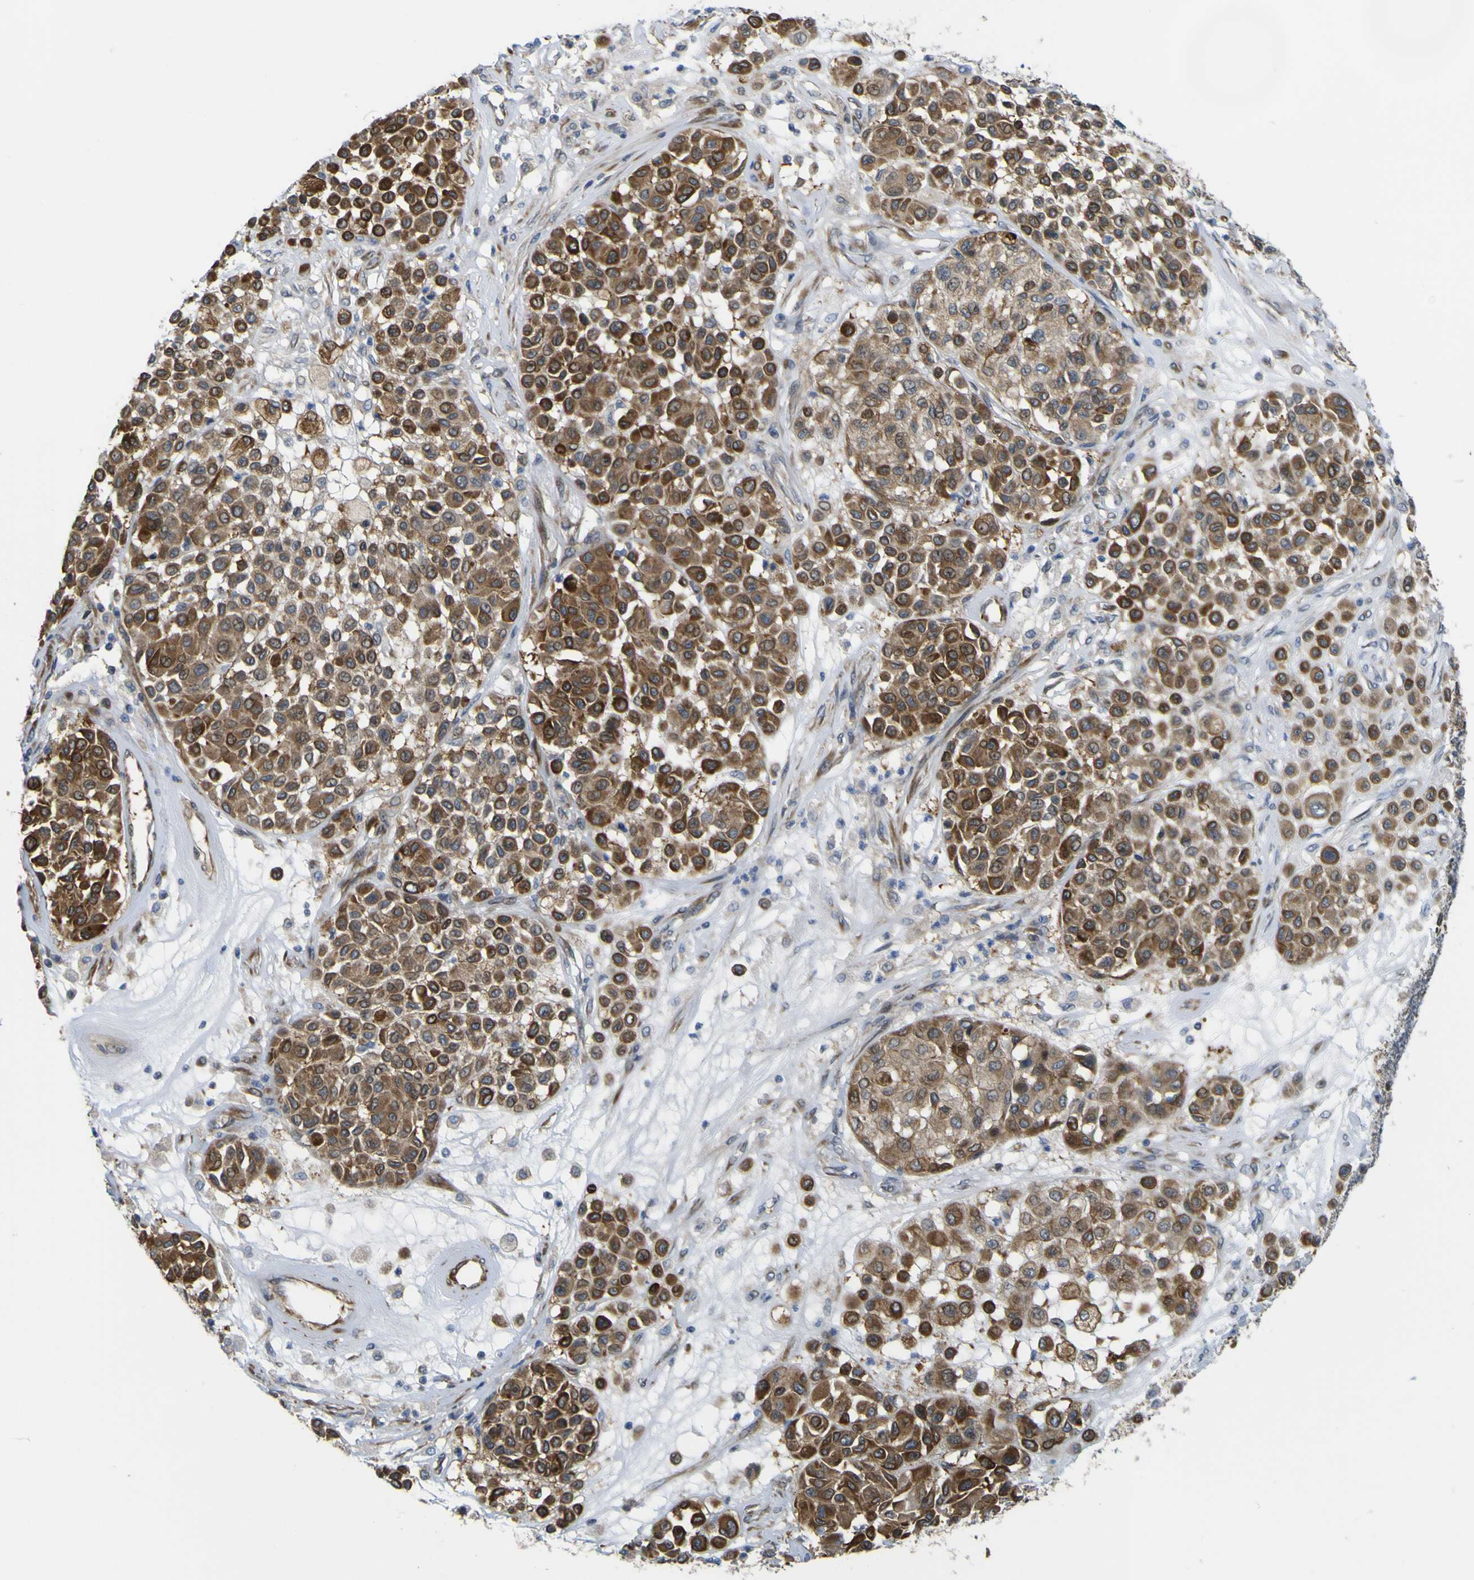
{"staining": {"intensity": "moderate", "quantity": ">75%", "location": "cytoplasmic/membranous"}, "tissue": "melanoma", "cell_type": "Tumor cells", "image_type": "cancer", "snomed": [{"axis": "morphology", "description": "Malignant melanoma, Metastatic site"}, {"axis": "topography", "description": "Soft tissue"}], "caption": "IHC of malignant melanoma (metastatic site) exhibits medium levels of moderate cytoplasmic/membranous positivity in about >75% of tumor cells.", "gene": "JPH1", "patient": {"sex": "male", "age": 41}}